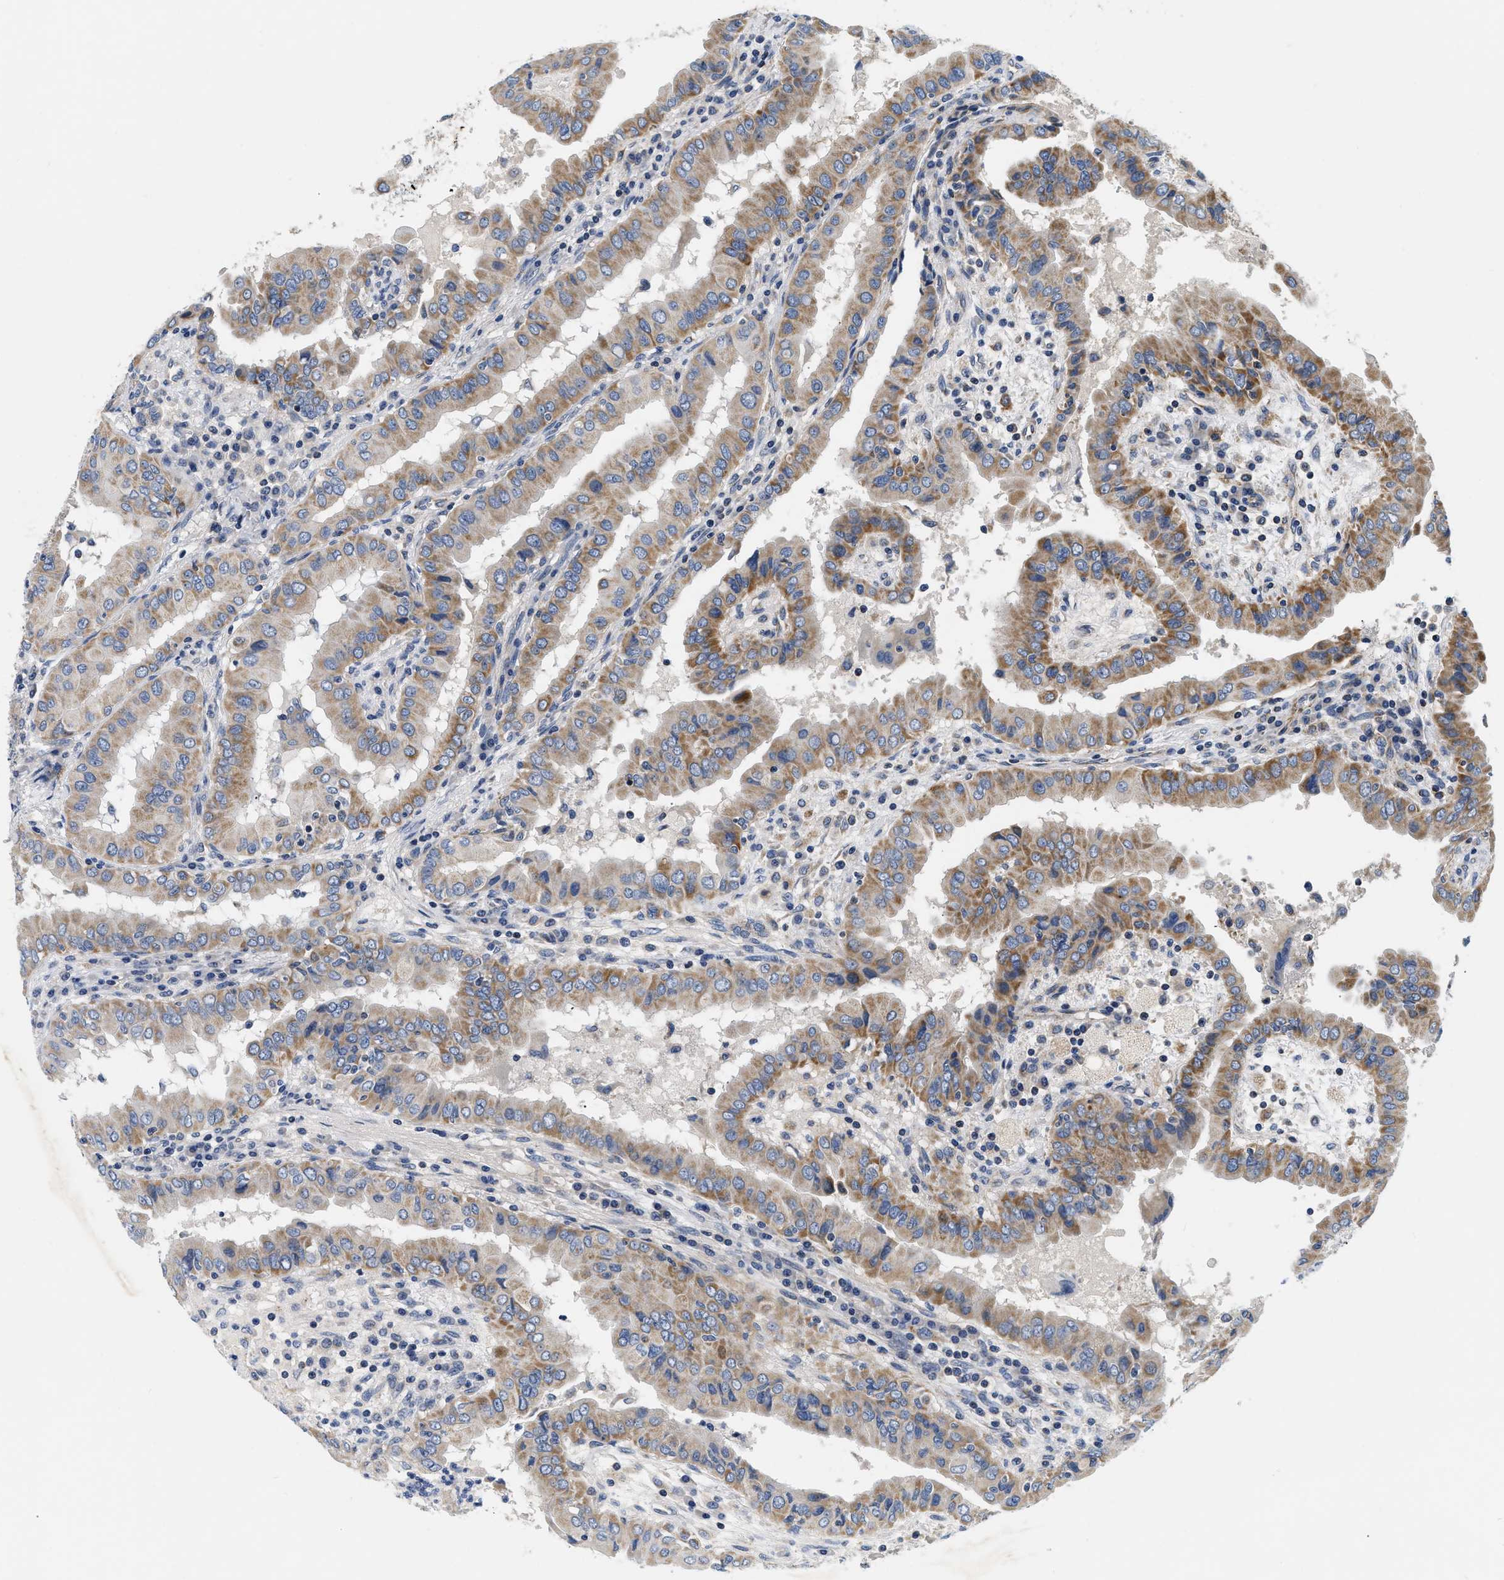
{"staining": {"intensity": "moderate", "quantity": ">75%", "location": "cytoplasmic/membranous"}, "tissue": "thyroid cancer", "cell_type": "Tumor cells", "image_type": "cancer", "snomed": [{"axis": "morphology", "description": "Papillary adenocarcinoma, NOS"}, {"axis": "topography", "description": "Thyroid gland"}], "caption": "Thyroid papillary adenocarcinoma tissue shows moderate cytoplasmic/membranous positivity in about >75% of tumor cells", "gene": "PDP1", "patient": {"sex": "male", "age": 33}}